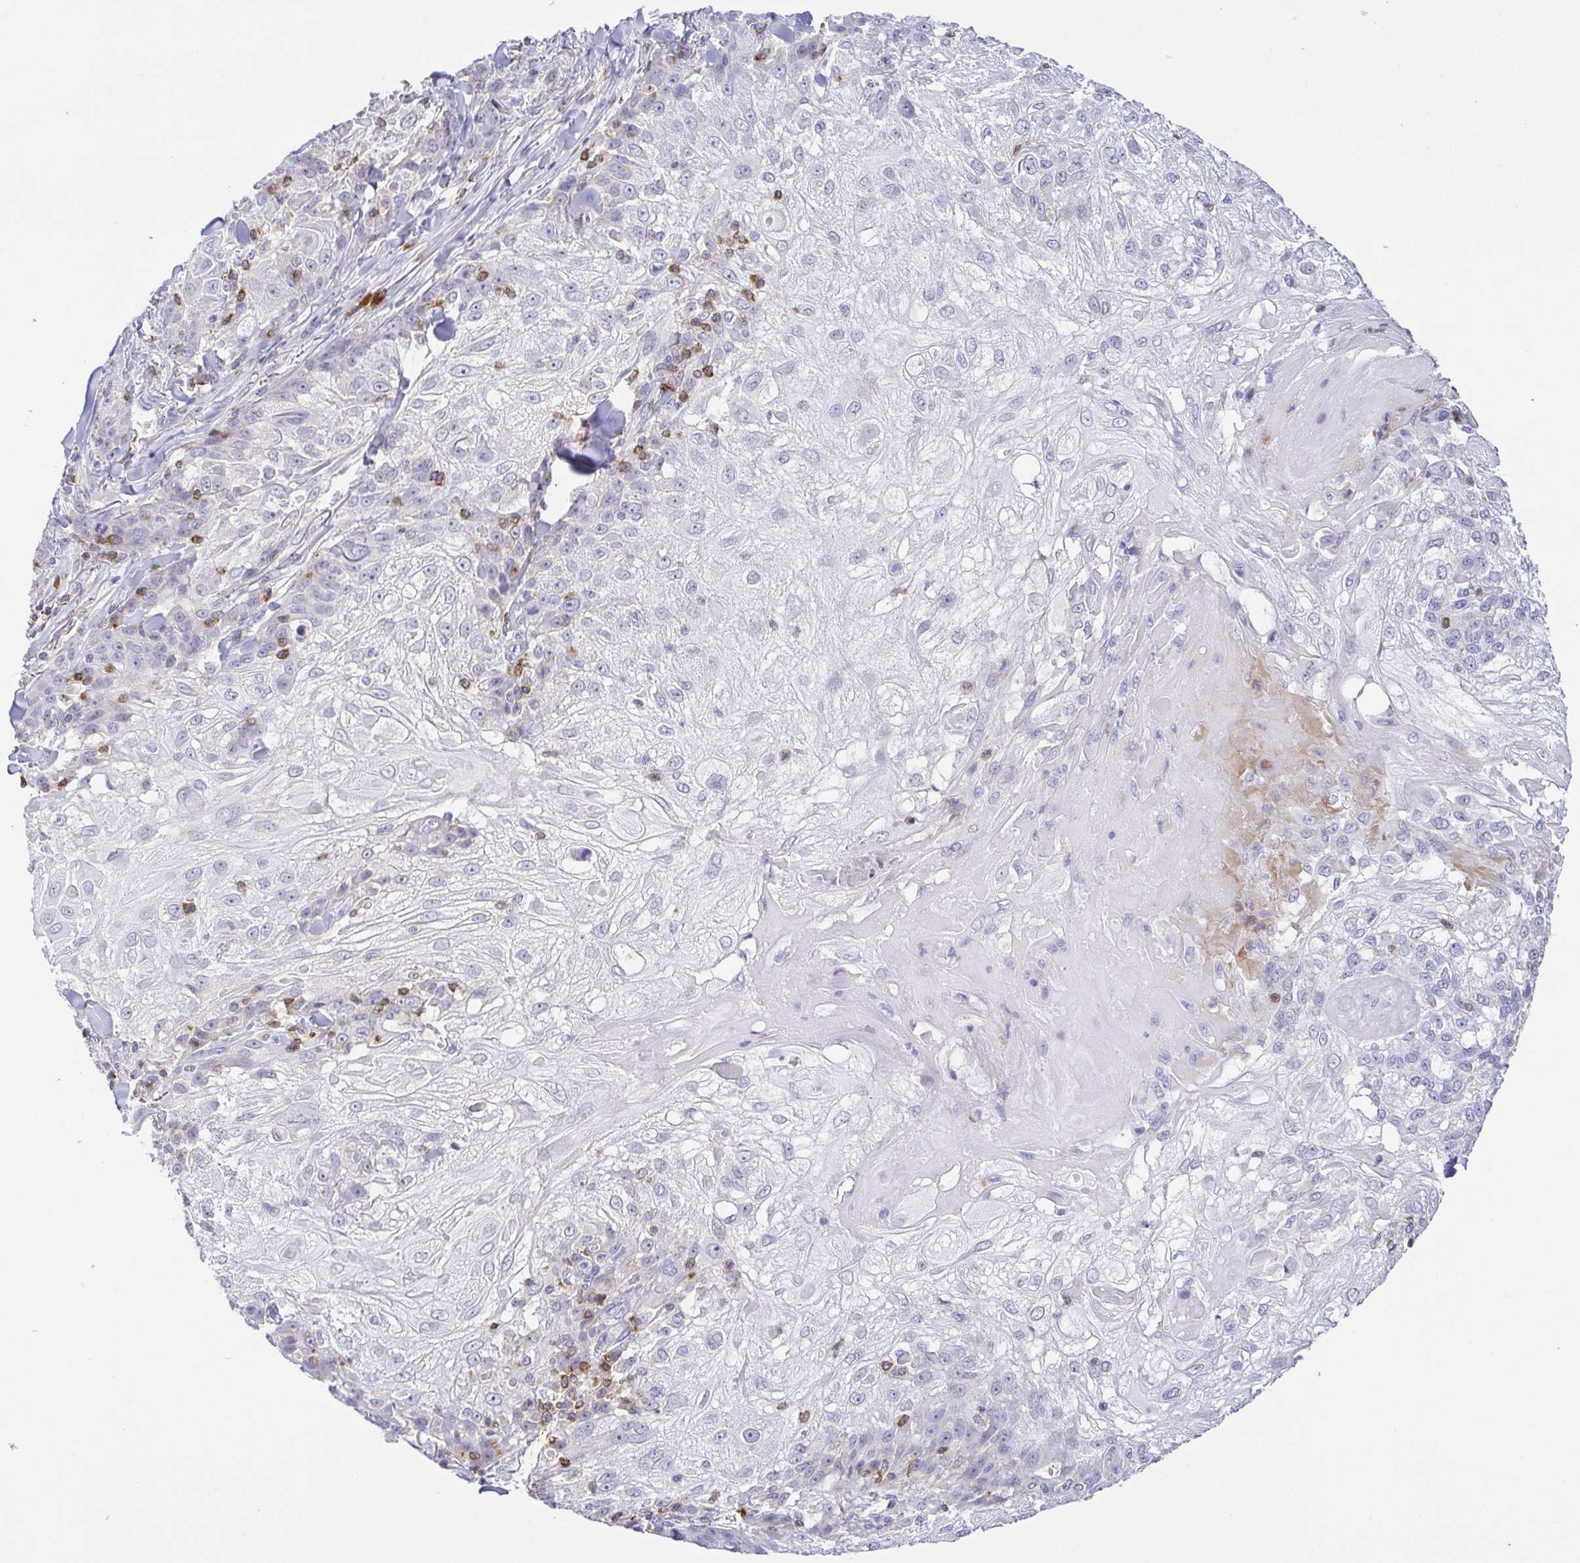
{"staining": {"intensity": "negative", "quantity": "none", "location": "none"}, "tissue": "skin cancer", "cell_type": "Tumor cells", "image_type": "cancer", "snomed": [{"axis": "morphology", "description": "Normal tissue, NOS"}, {"axis": "morphology", "description": "Squamous cell carcinoma, NOS"}, {"axis": "topography", "description": "Skin"}], "caption": "High power microscopy image of an immunohistochemistry micrograph of squamous cell carcinoma (skin), revealing no significant positivity in tumor cells. (DAB IHC, high magnification).", "gene": "PGLYRP1", "patient": {"sex": "female", "age": 83}}